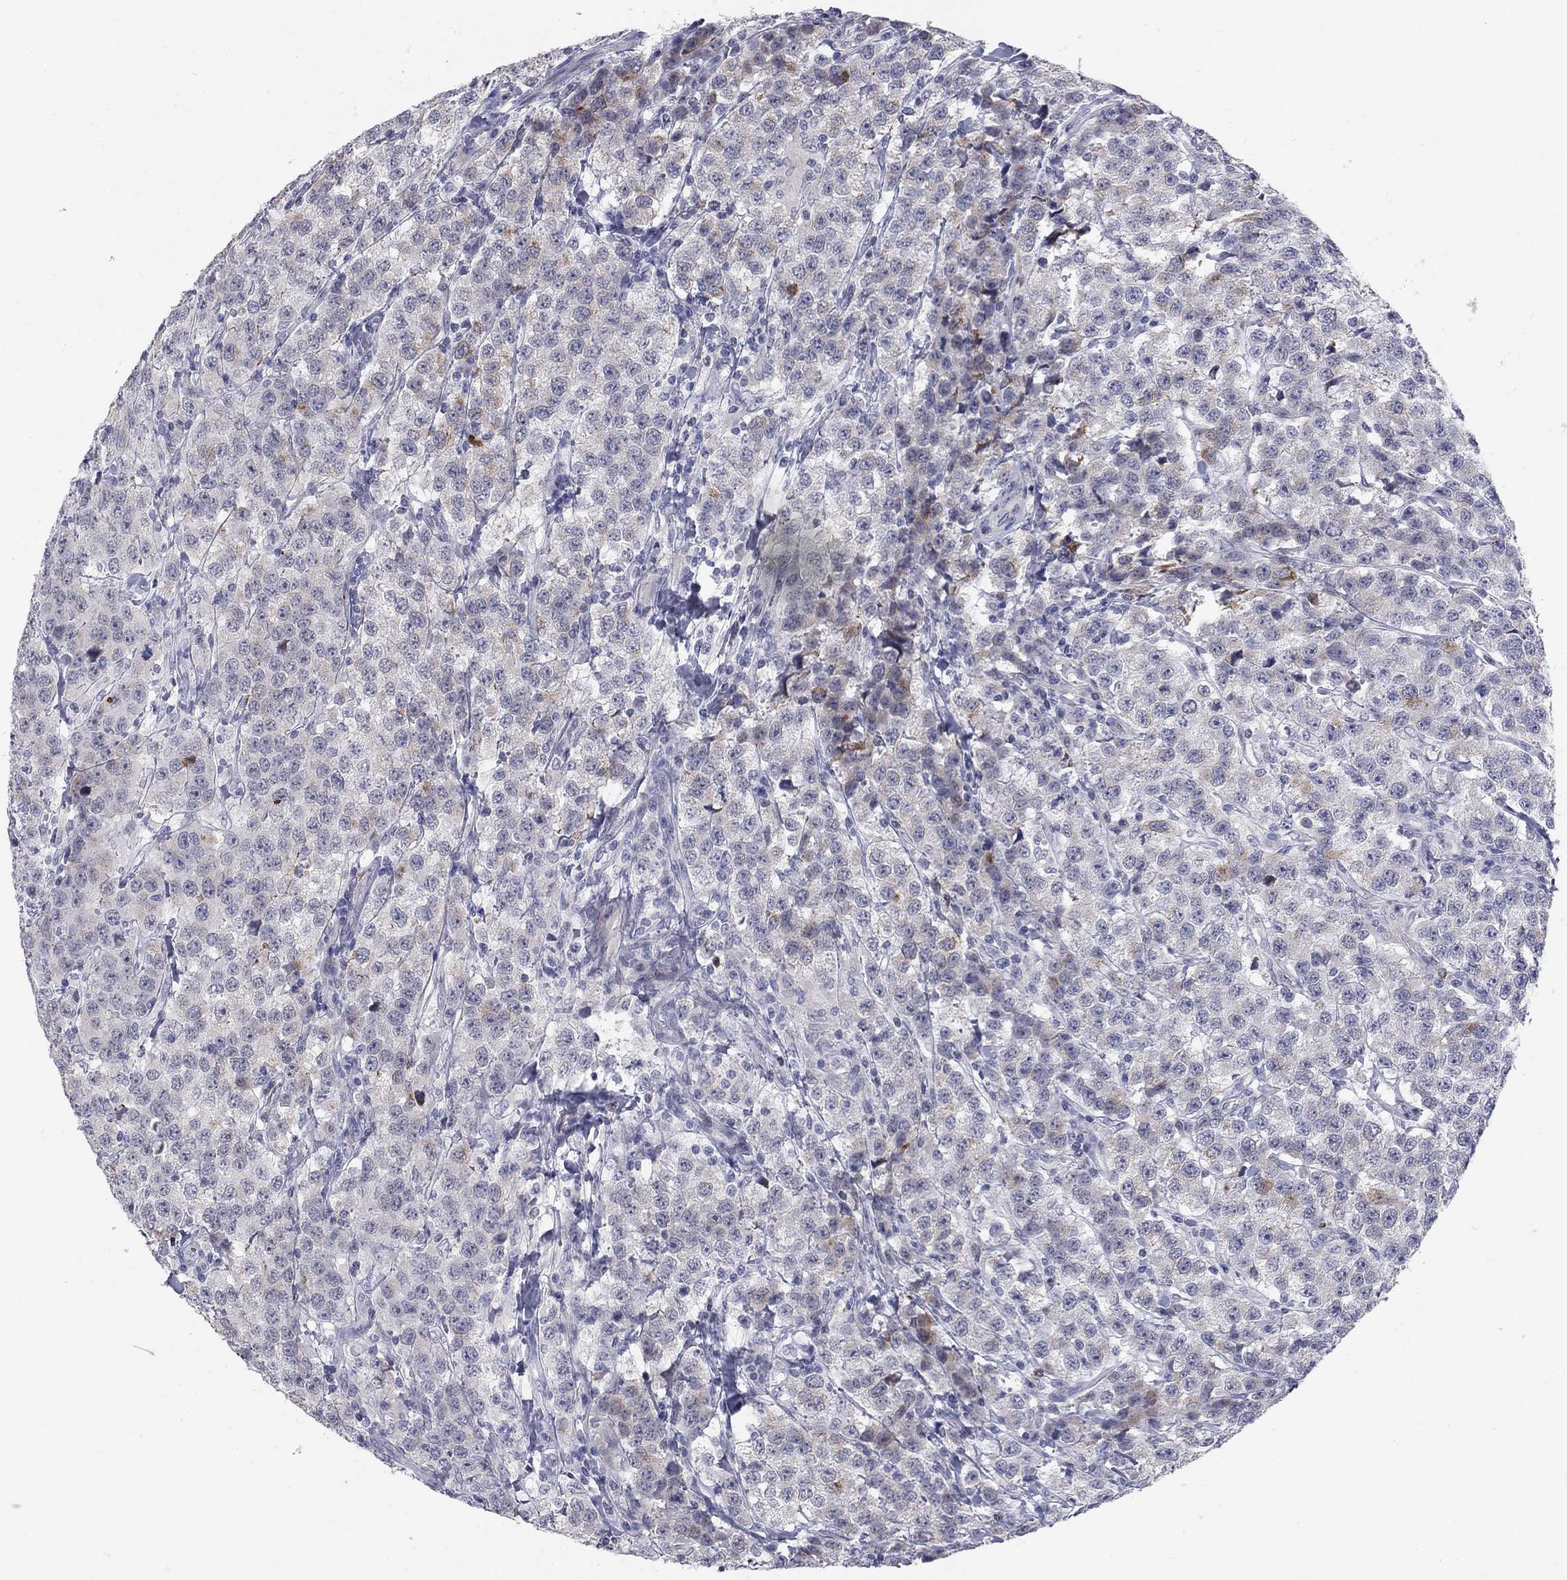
{"staining": {"intensity": "negative", "quantity": "none", "location": "none"}, "tissue": "testis cancer", "cell_type": "Tumor cells", "image_type": "cancer", "snomed": [{"axis": "morphology", "description": "Seminoma, NOS"}, {"axis": "topography", "description": "Testis"}], "caption": "Immunohistochemistry (IHC) micrograph of neoplastic tissue: testis cancer (seminoma) stained with DAB shows no significant protein positivity in tumor cells. (Brightfield microscopy of DAB (3,3'-diaminobenzidine) immunohistochemistry at high magnification).", "gene": "NTRK2", "patient": {"sex": "male", "age": 59}}